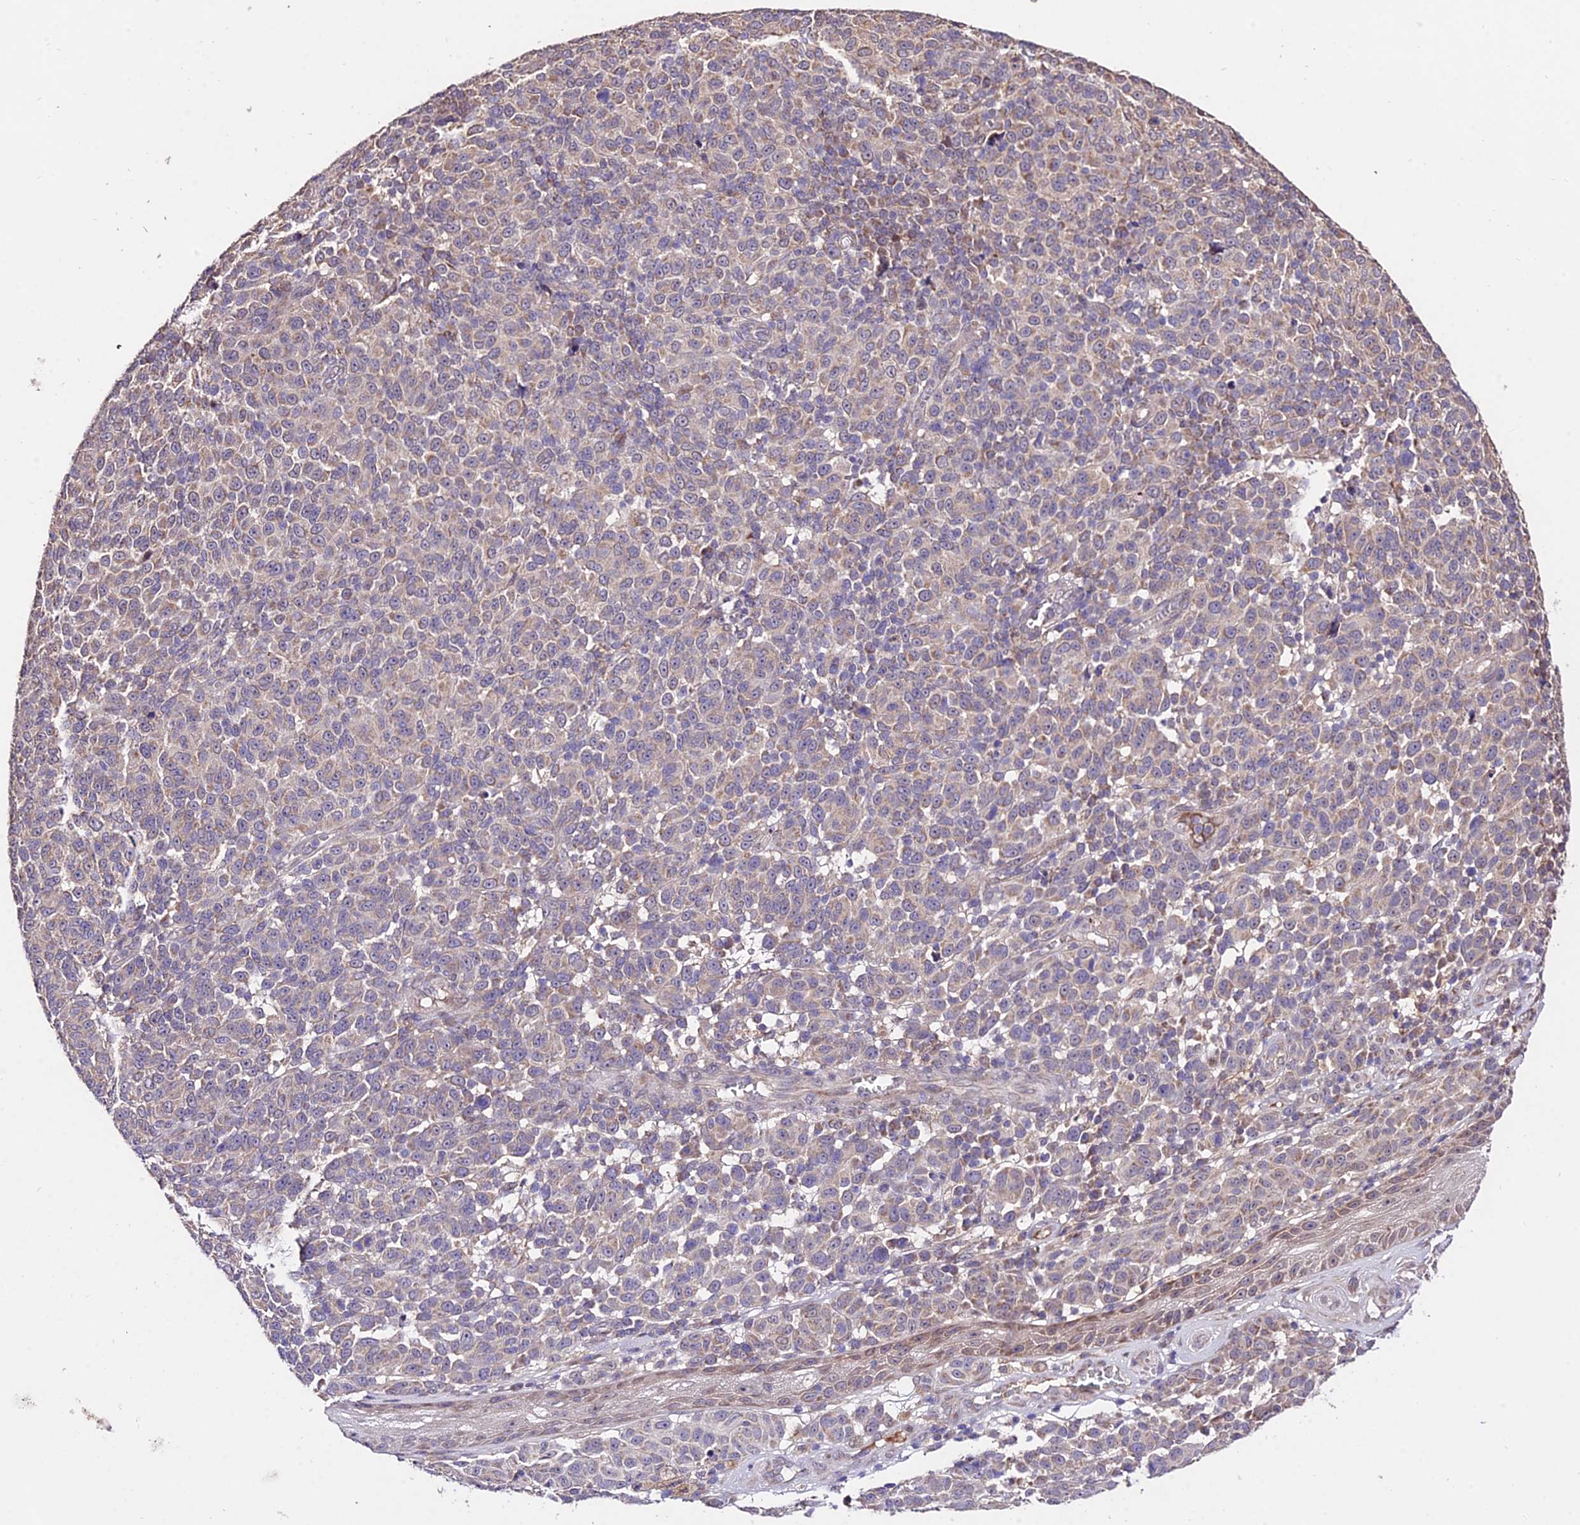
{"staining": {"intensity": "negative", "quantity": "none", "location": "none"}, "tissue": "melanoma", "cell_type": "Tumor cells", "image_type": "cancer", "snomed": [{"axis": "morphology", "description": "Malignant melanoma, NOS"}, {"axis": "topography", "description": "Skin"}], "caption": "IHC of human melanoma reveals no expression in tumor cells.", "gene": "WDR5B", "patient": {"sex": "male", "age": 49}}